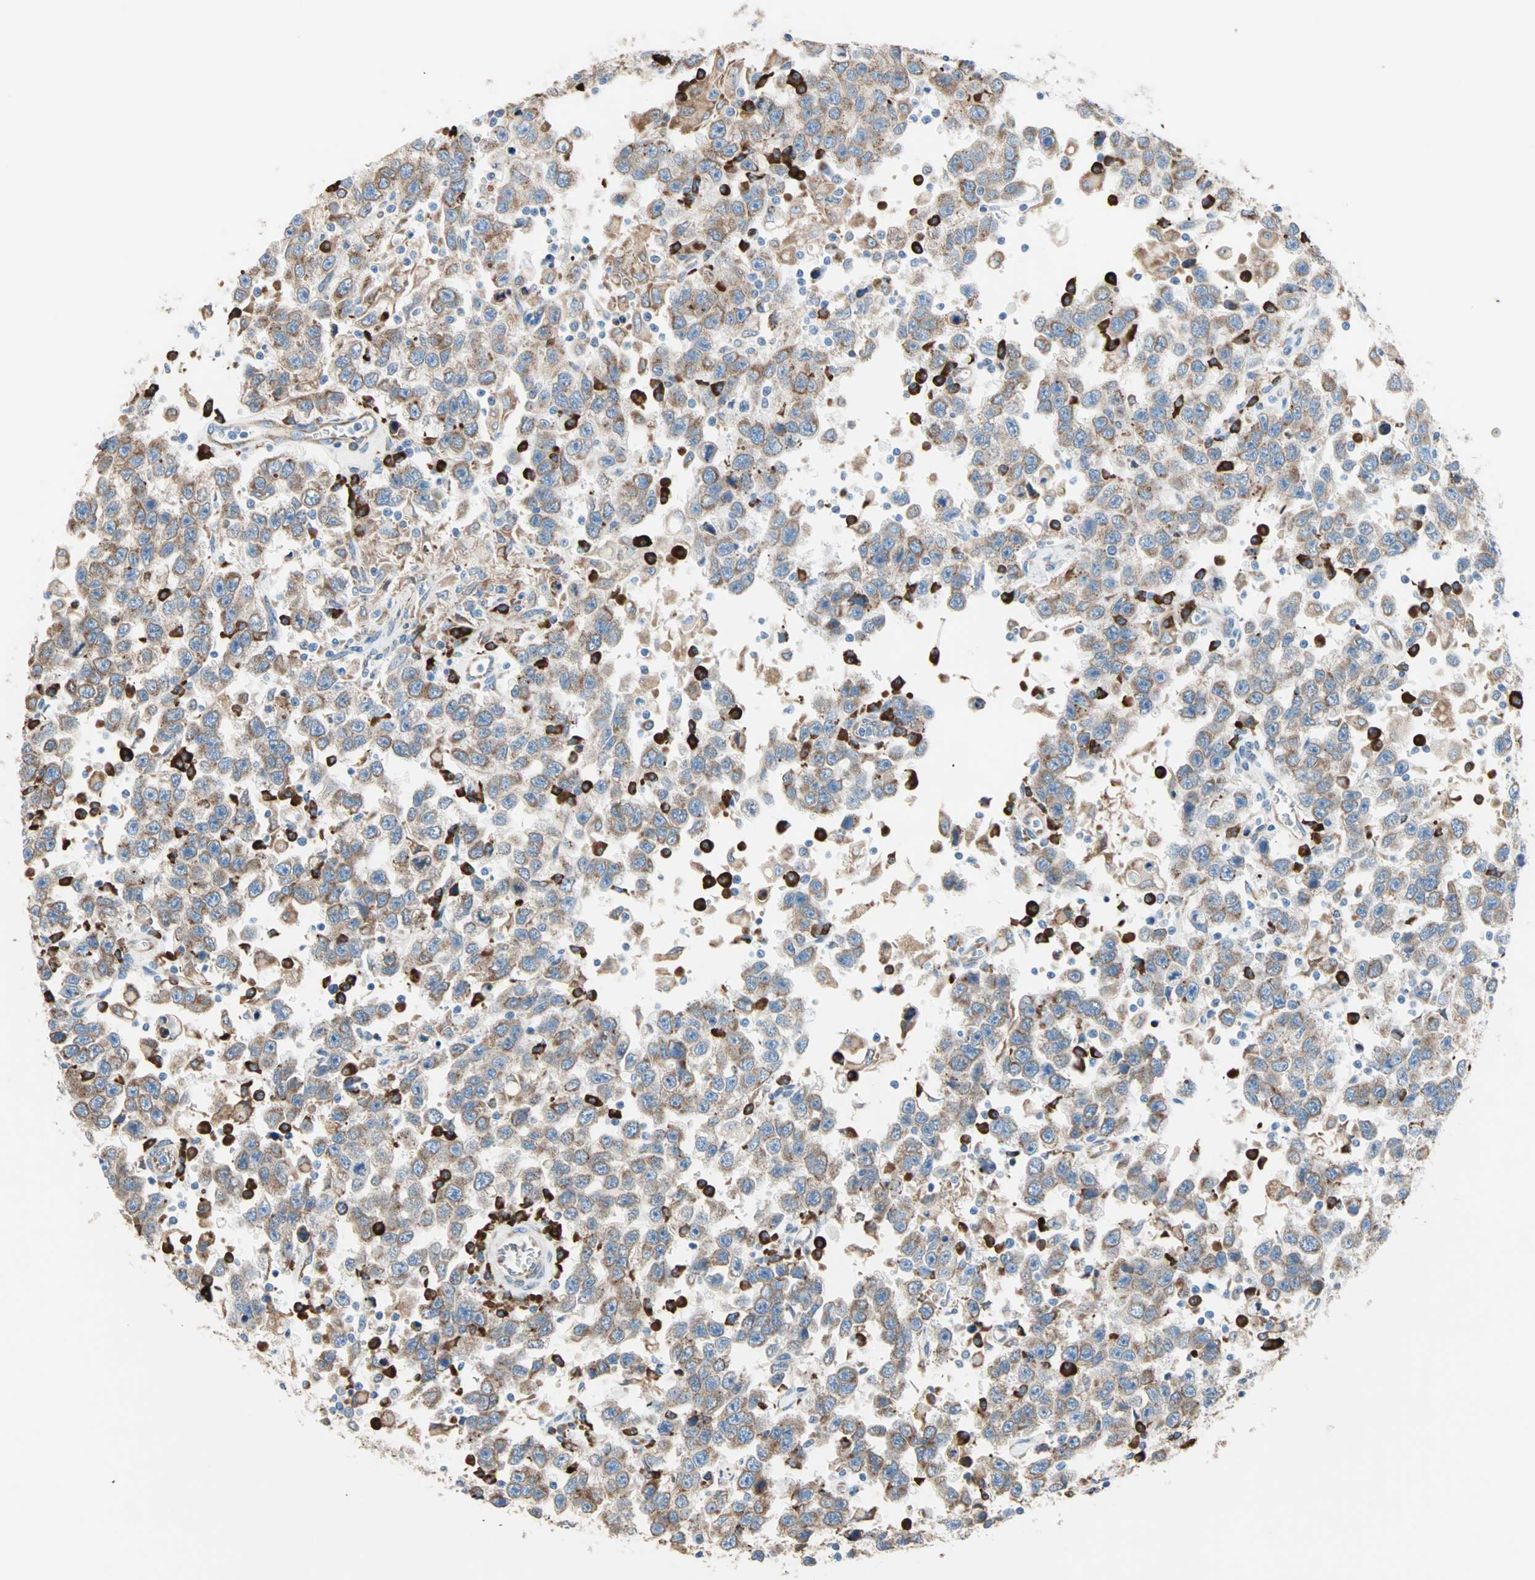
{"staining": {"intensity": "moderate", "quantity": ">75%", "location": "cytoplasmic/membranous"}, "tissue": "testis cancer", "cell_type": "Tumor cells", "image_type": "cancer", "snomed": [{"axis": "morphology", "description": "Seminoma, NOS"}, {"axis": "topography", "description": "Testis"}], "caption": "Seminoma (testis) tissue displays moderate cytoplasmic/membranous expression in about >75% of tumor cells, visualized by immunohistochemistry.", "gene": "PLCXD1", "patient": {"sex": "male", "age": 41}}